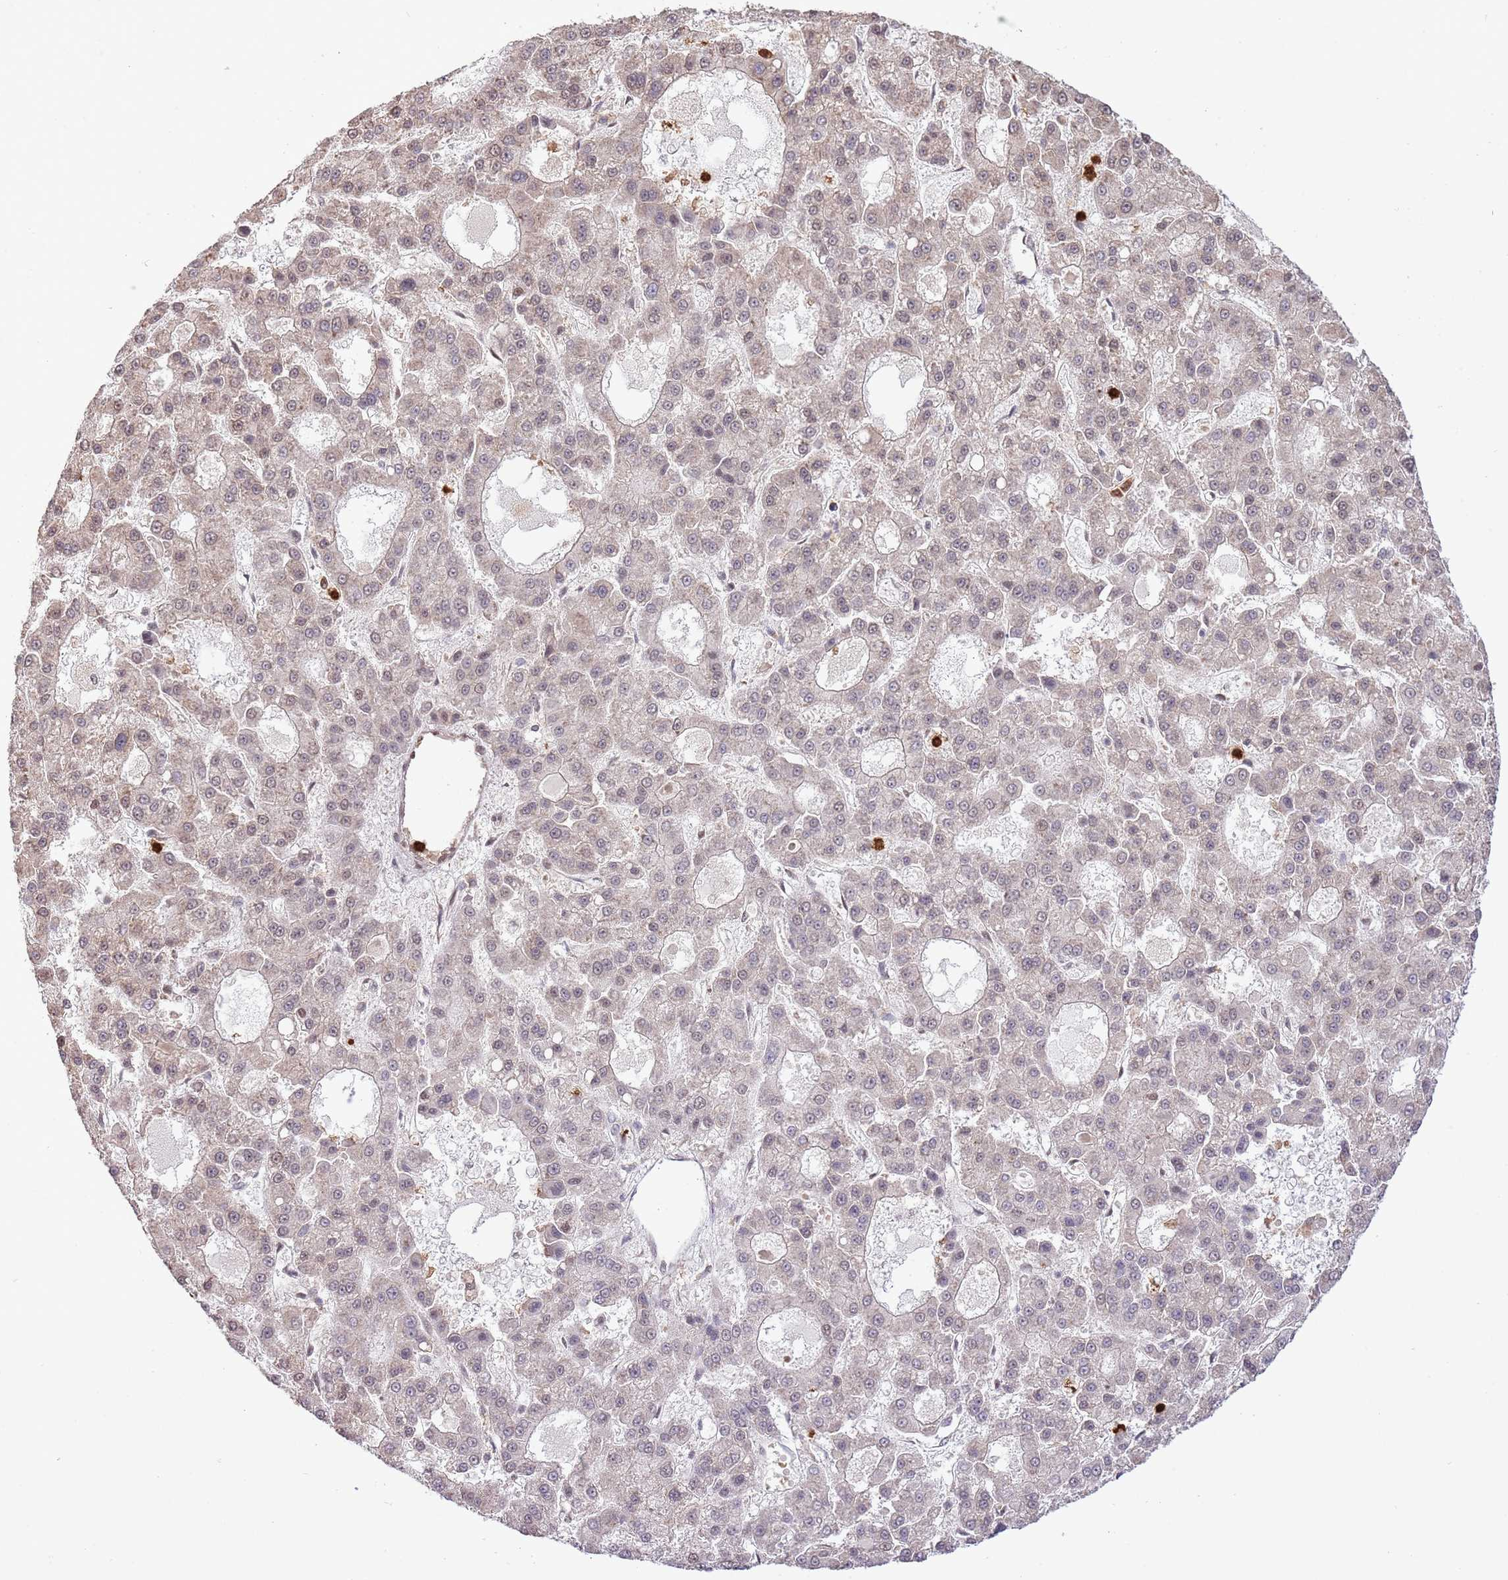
{"staining": {"intensity": "weak", "quantity": "<25%", "location": "nuclear"}, "tissue": "liver cancer", "cell_type": "Tumor cells", "image_type": "cancer", "snomed": [{"axis": "morphology", "description": "Carcinoma, Hepatocellular, NOS"}, {"axis": "topography", "description": "Liver"}], "caption": "IHC of human liver hepatocellular carcinoma displays no positivity in tumor cells.", "gene": "AMIGO1", "patient": {"sex": "male", "age": 70}}